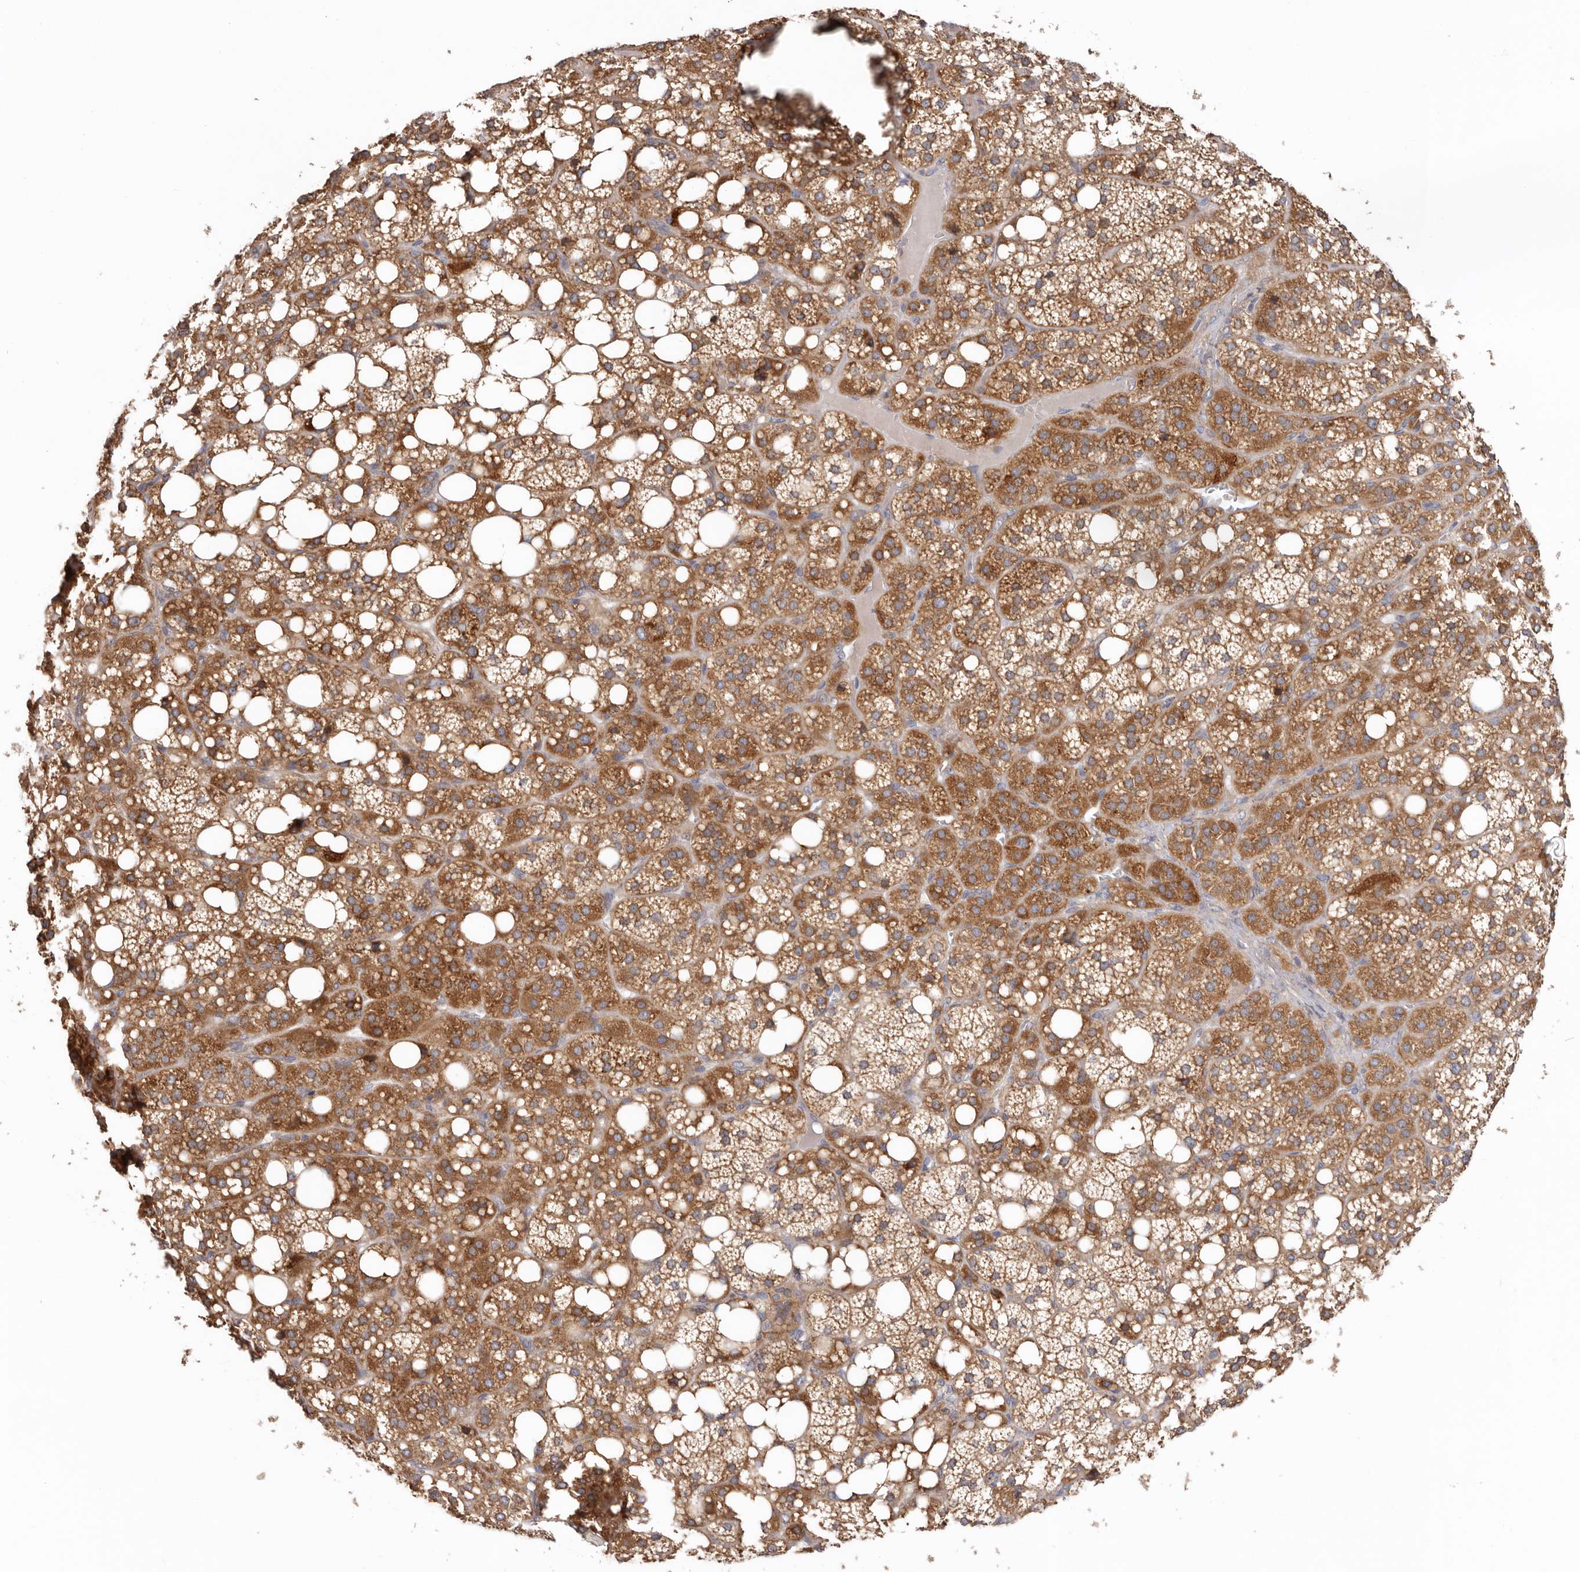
{"staining": {"intensity": "moderate", "quantity": ">75%", "location": "cytoplasmic/membranous"}, "tissue": "adrenal gland", "cell_type": "Glandular cells", "image_type": "normal", "snomed": [{"axis": "morphology", "description": "Normal tissue, NOS"}, {"axis": "topography", "description": "Adrenal gland"}], "caption": "Human adrenal gland stained with a brown dye shows moderate cytoplasmic/membranous positive positivity in about >75% of glandular cells.", "gene": "TMUB1", "patient": {"sex": "female", "age": 59}}